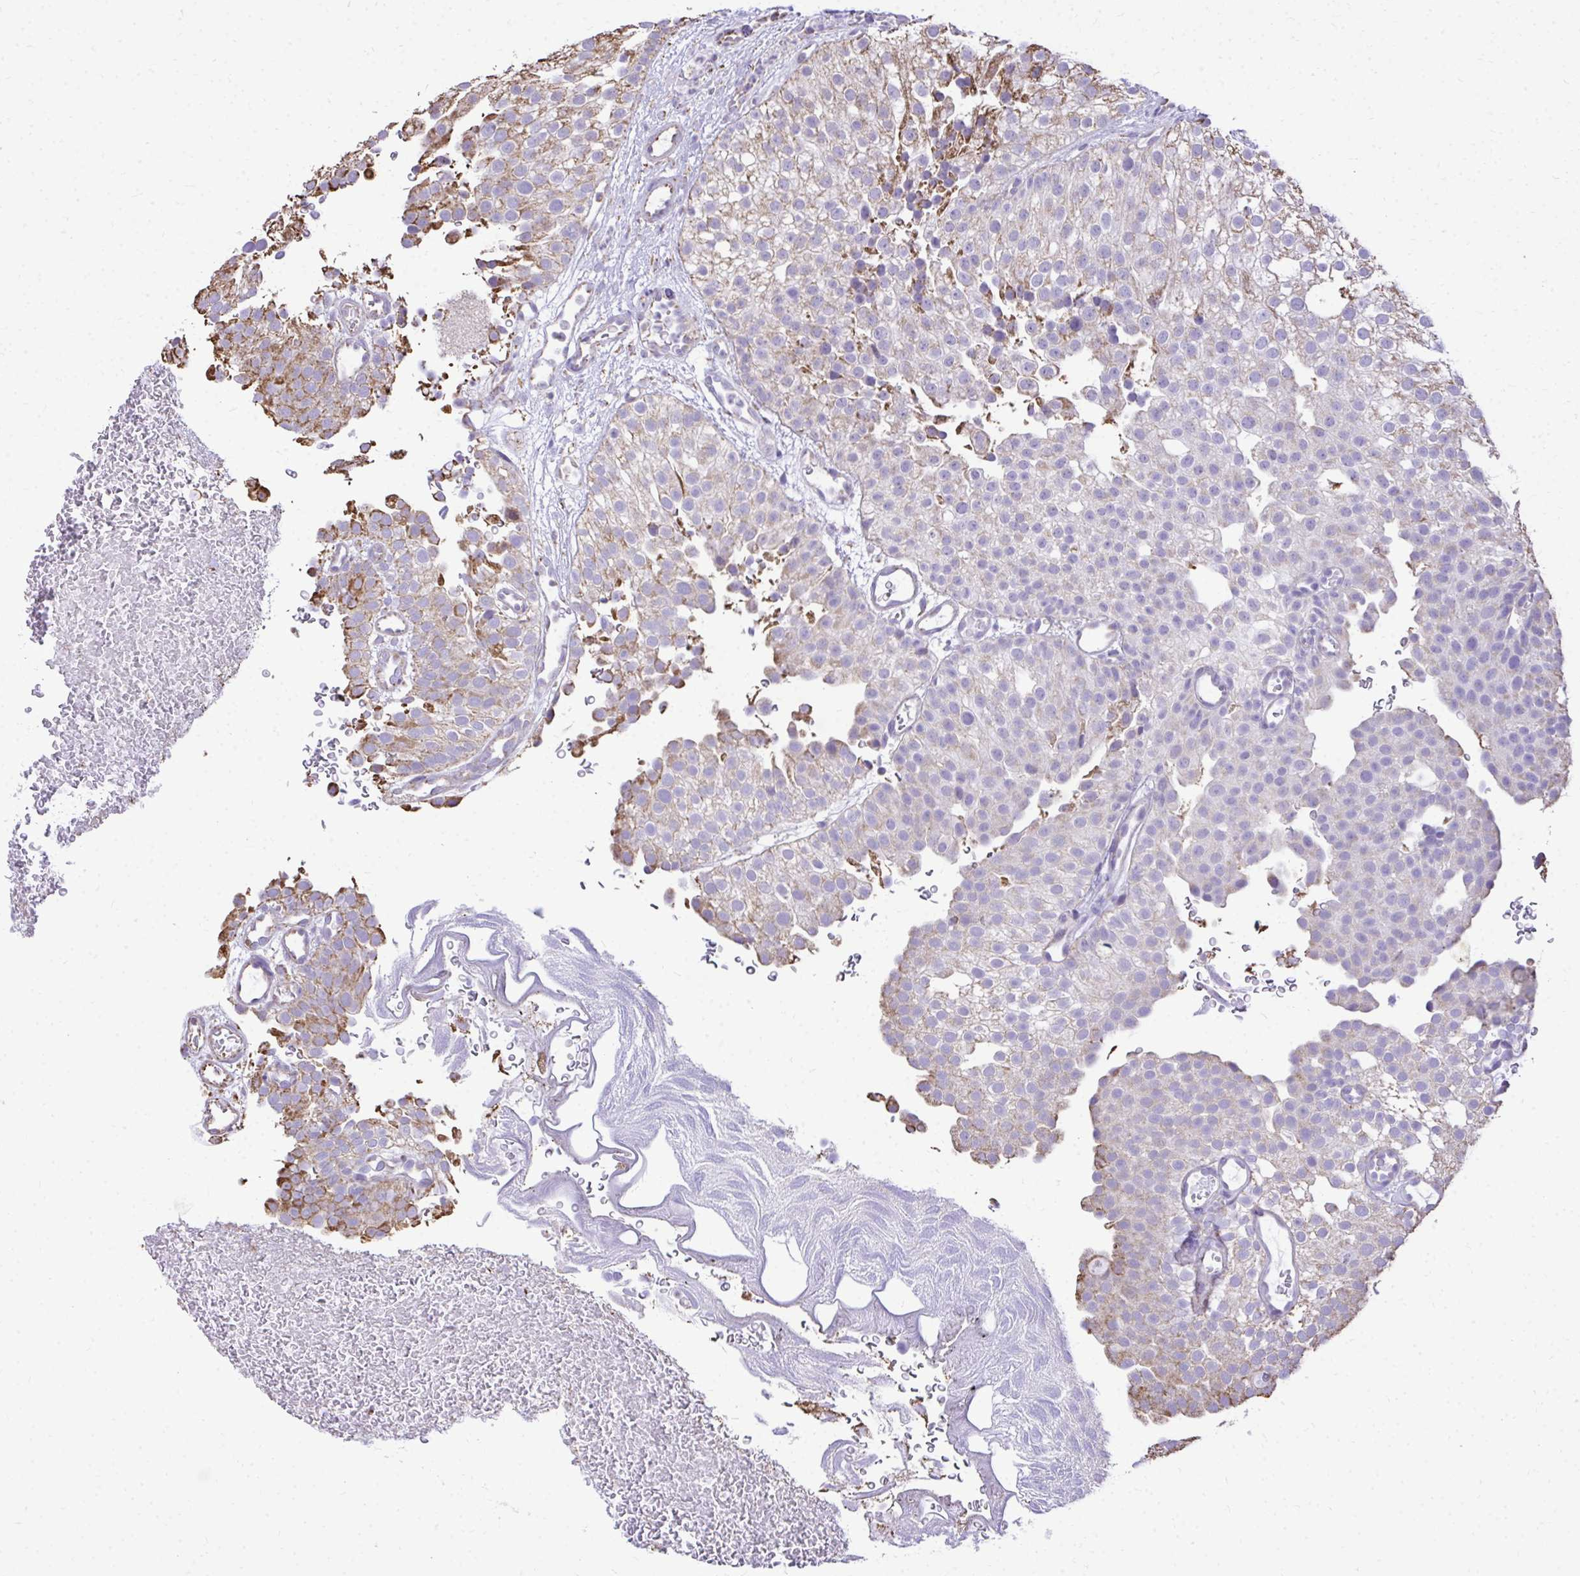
{"staining": {"intensity": "weak", "quantity": "<25%", "location": "cytoplasmic/membranous"}, "tissue": "urothelial cancer", "cell_type": "Tumor cells", "image_type": "cancer", "snomed": [{"axis": "morphology", "description": "Urothelial carcinoma, Low grade"}, {"axis": "topography", "description": "Urinary bladder"}], "caption": "Tumor cells show no significant protein staining in urothelial cancer.", "gene": "MPZL2", "patient": {"sex": "male", "age": 78}}